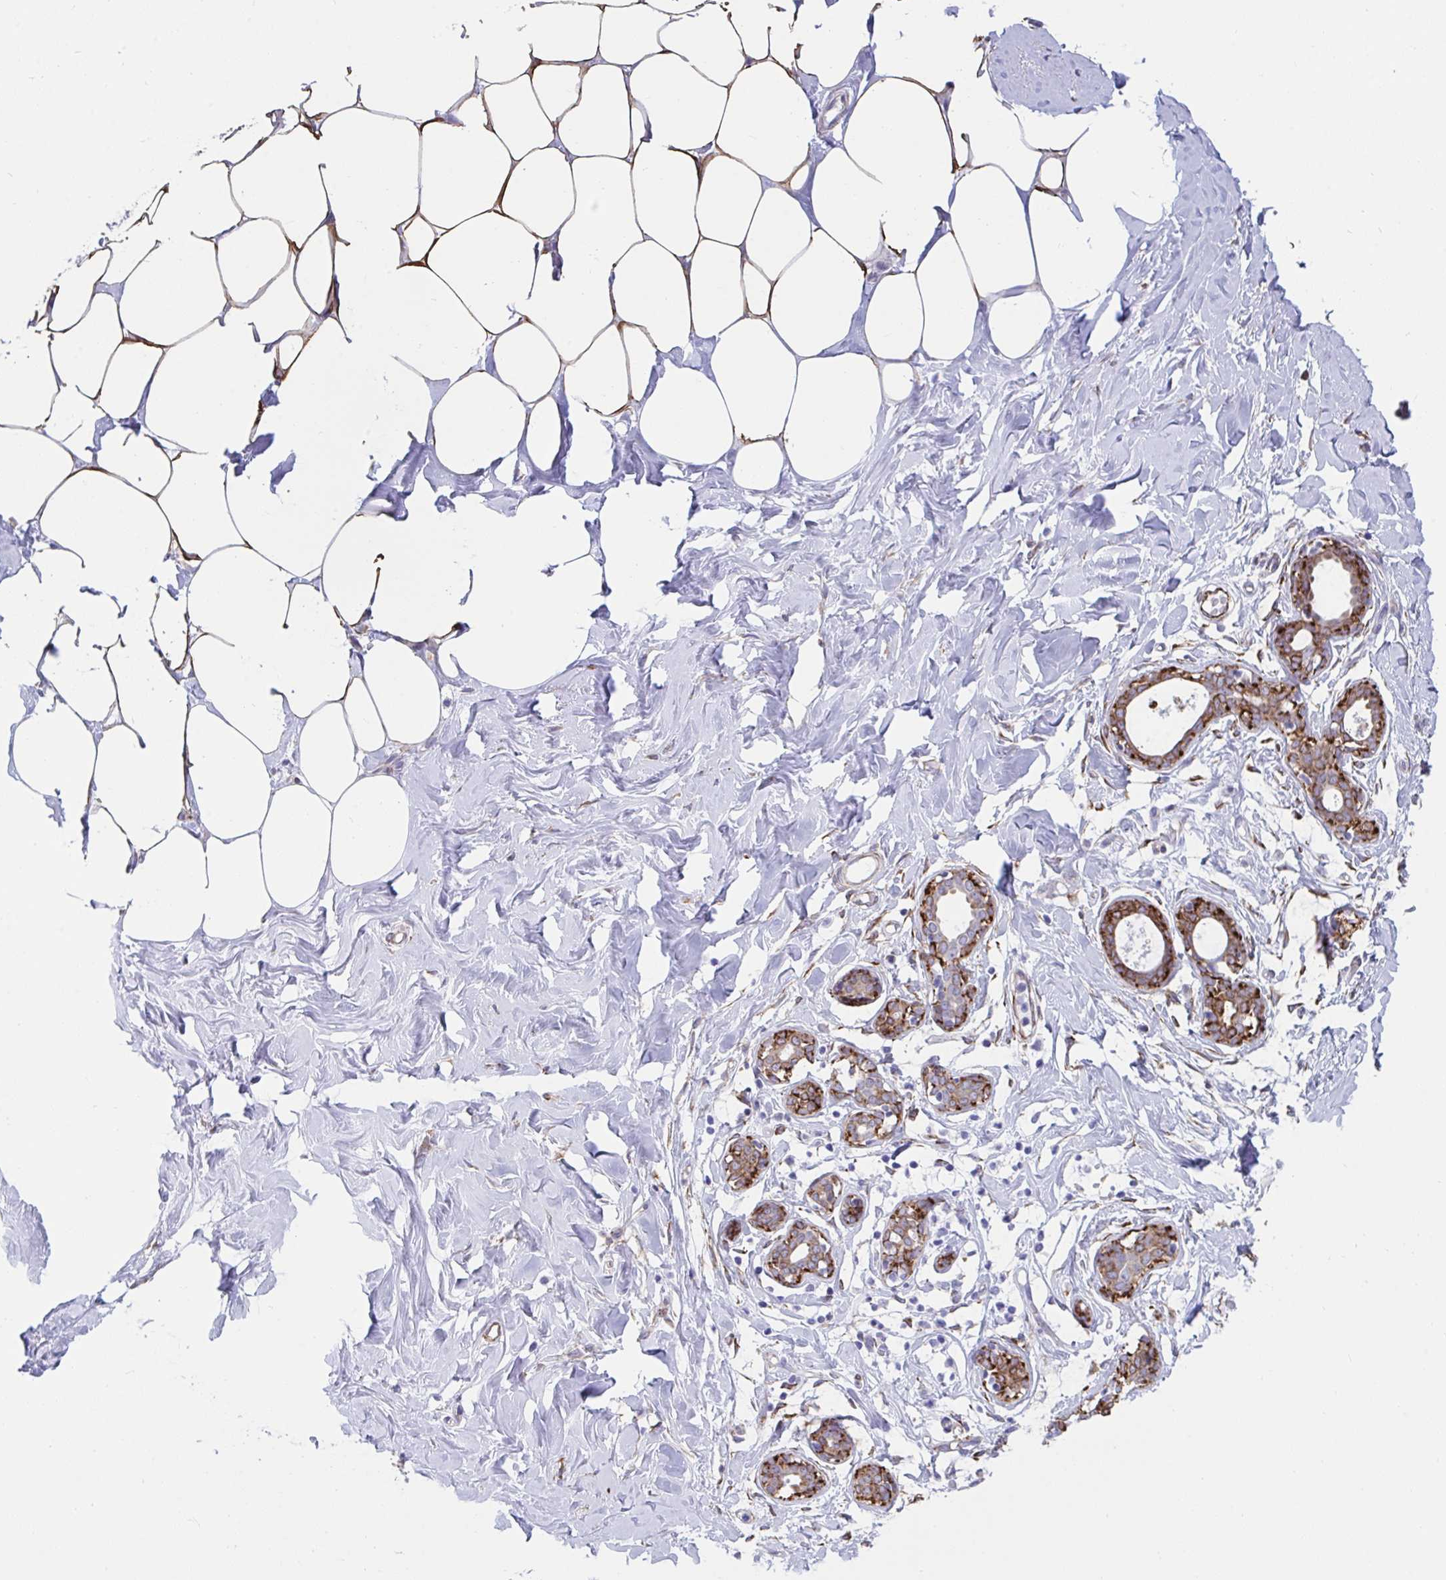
{"staining": {"intensity": "strong", "quantity": ">75%", "location": "cytoplasmic/membranous"}, "tissue": "breast", "cell_type": "Adipocytes", "image_type": "normal", "snomed": [{"axis": "morphology", "description": "Normal tissue, NOS"}, {"axis": "topography", "description": "Breast"}], "caption": "A high-resolution histopathology image shows IHC staining of normal breast, which displays strong cytoplasmic/membranous positivity in approximately >75% of adipocytes.", "gene": "ASPH", "patient": {"sex": "female", "age": 27}}